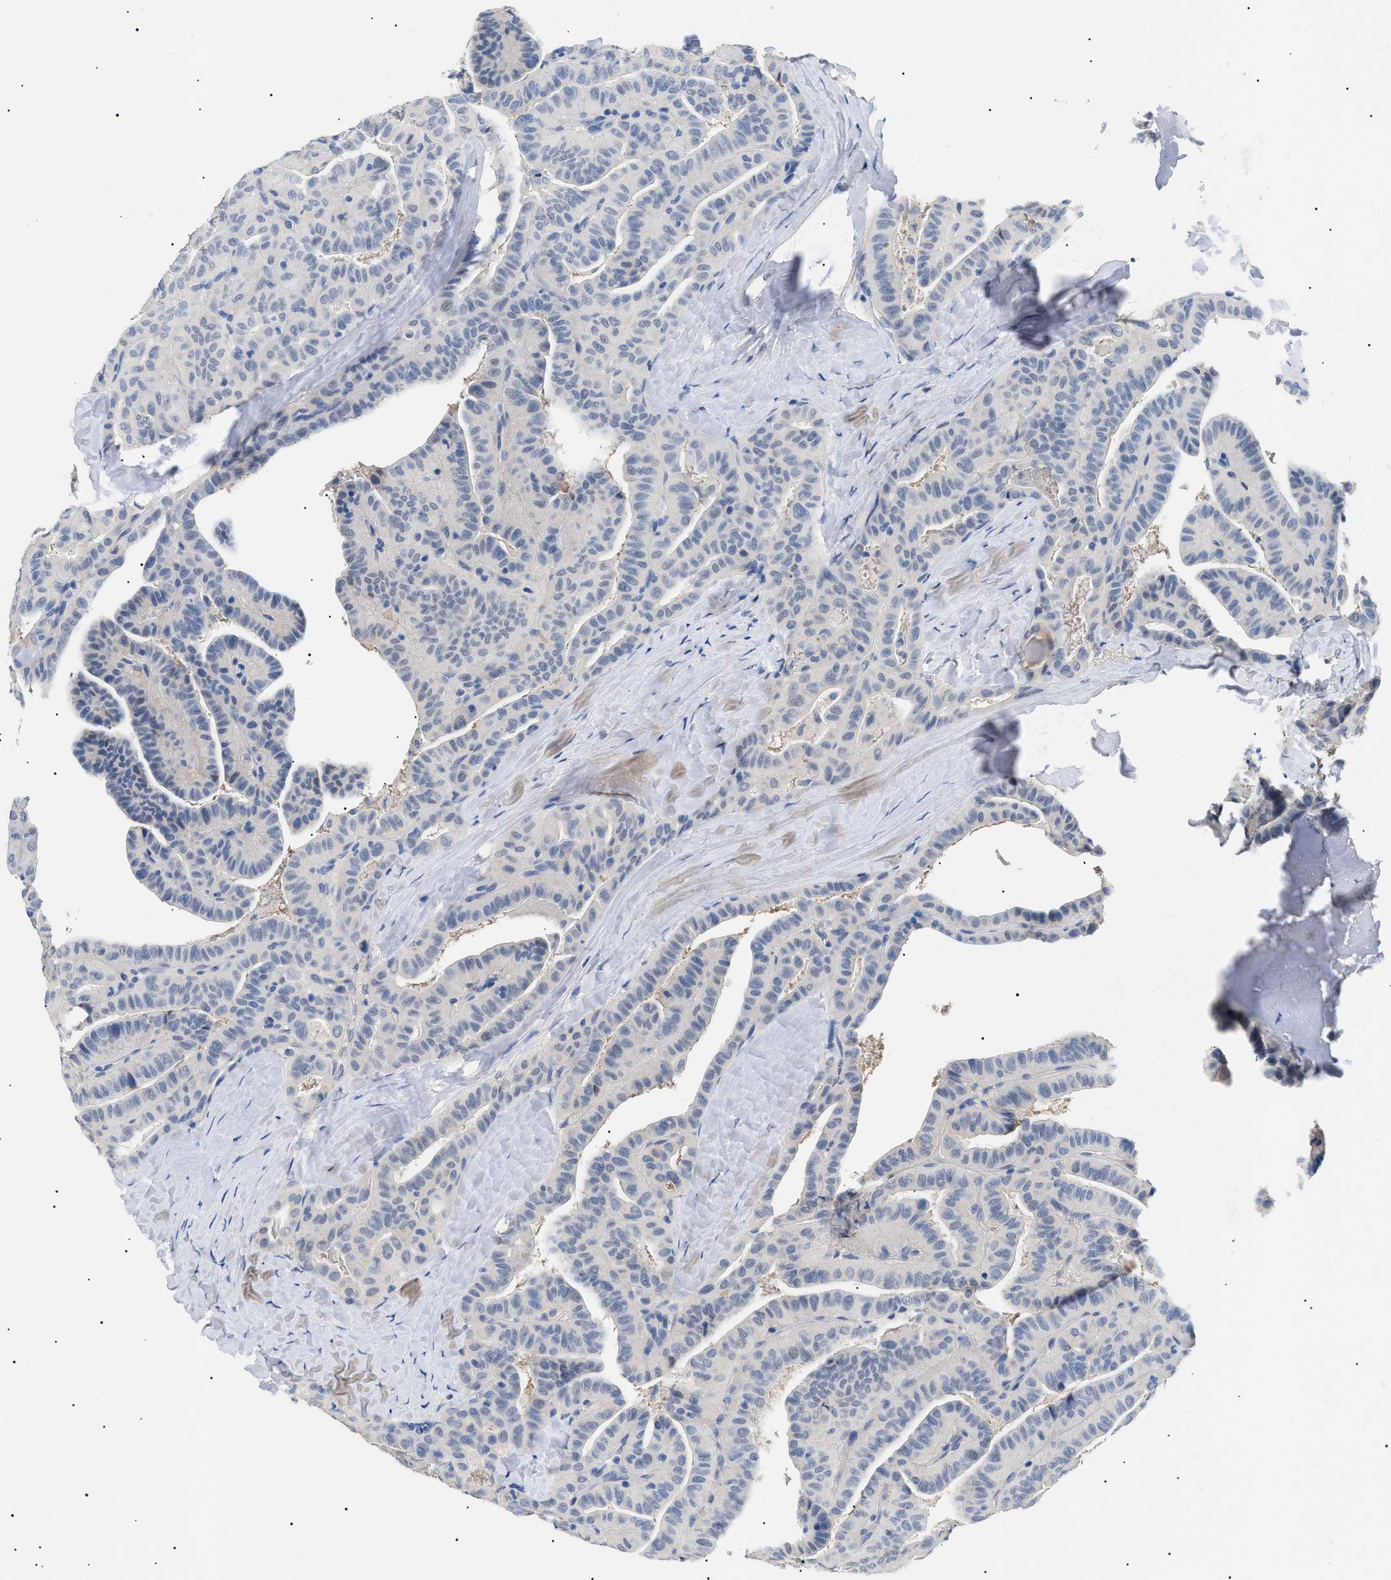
{"staining": {"intensity": "negative", "quantity": "none", "location": "none"}, "tissue": "thyroid cancer", "cell_type": "Tumor cells", "image_type": "cancer", "snomed": [{"axis": "morphology", "description": "Papillary adenocarcinoma, NOS"}, {"axis": "topography", "description": "Thyroid gland"}], "caption": "Immunohistochemistry image of neoplastic tissue: thyroid papillary adenocarcinoma stained with DAB (3,3'-diaminobenzidine) demonstrates no significant protein staining in tumor cells.", "gene": "PRRT2", "patient": {"sex": "male", "age": 77}}